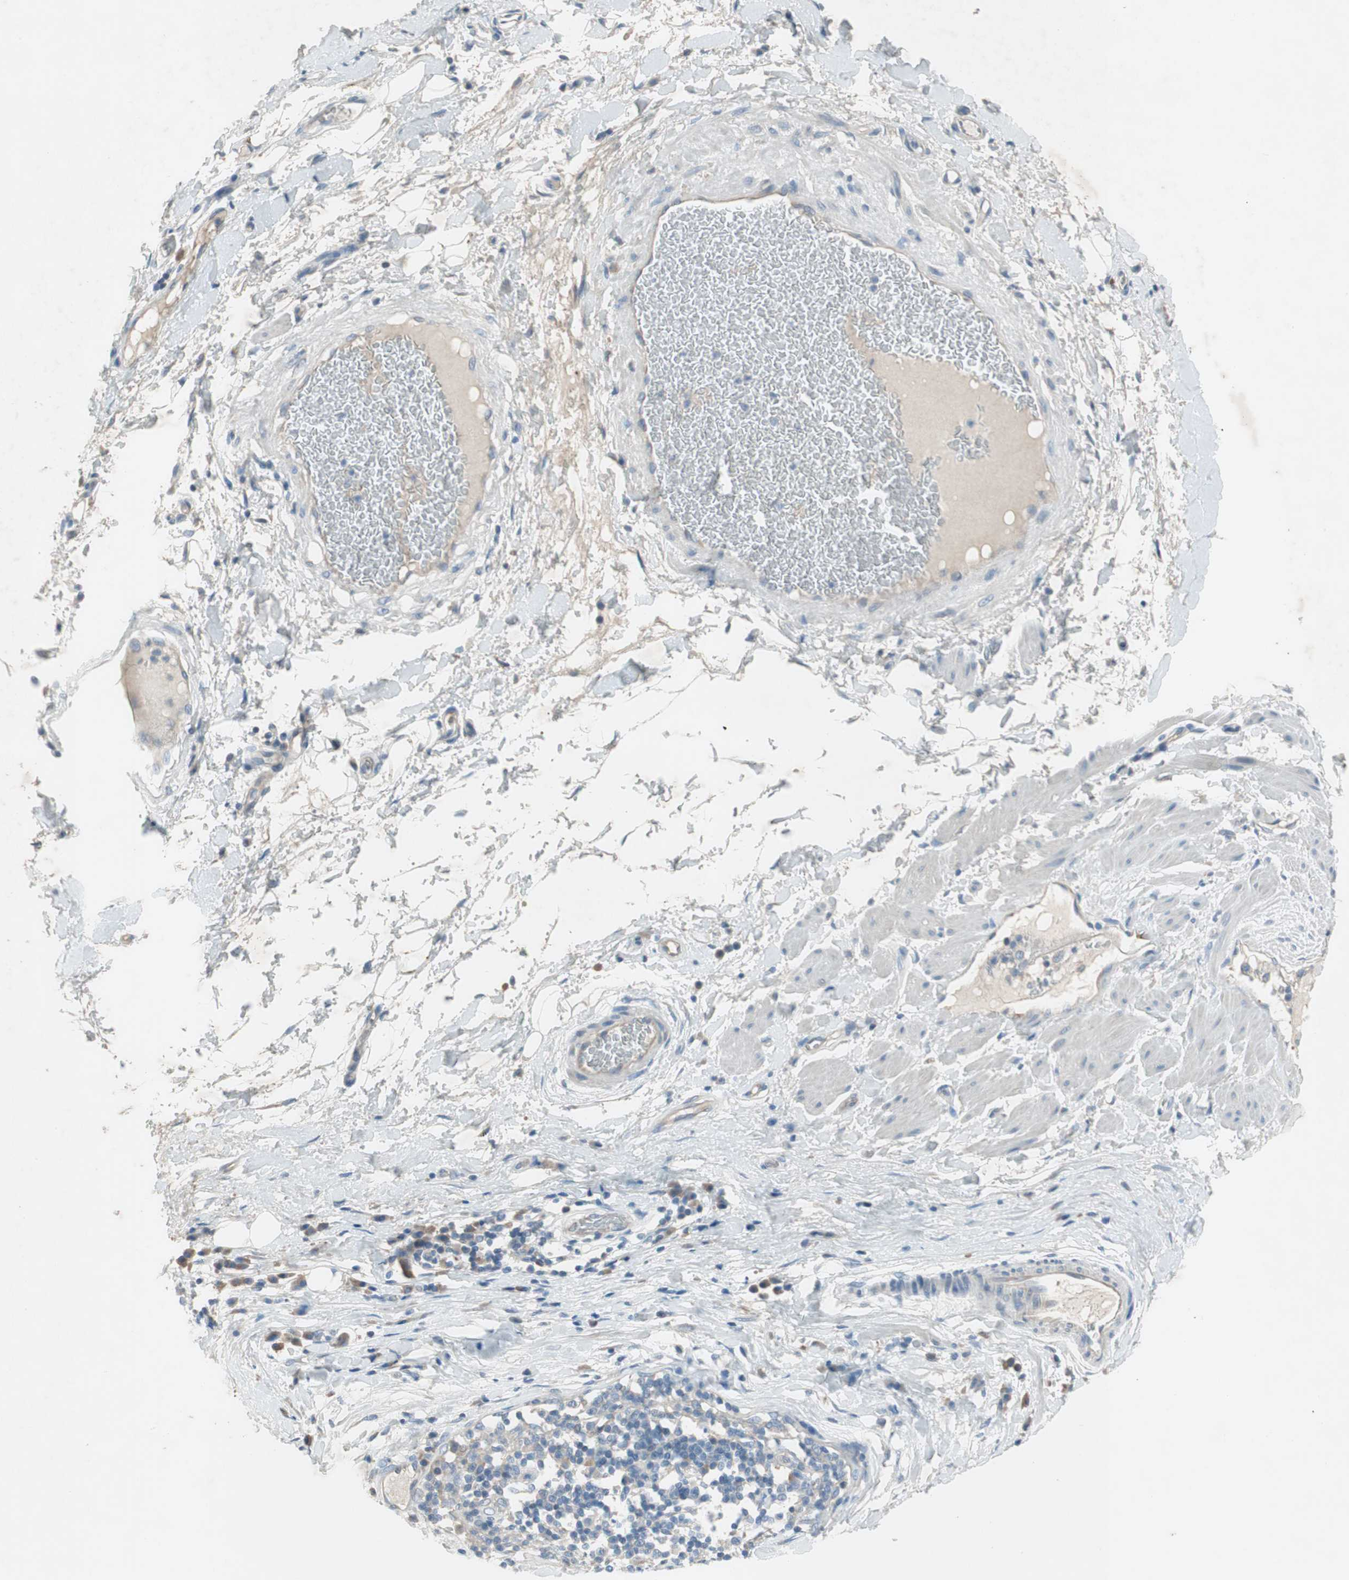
{"staining": {"intensity": "negative", "quantity": "none", "location": "none"}, "tissue": "adipose tissue", "cell_type": "Adipocytes", "image_type": "normal", "snomed": [{"axis": "morphology", "description": "Normal tissue, NOS"}, {"axis": "morphology", "description": "Adenocarcinoma, NOS"}, {"axis": "topography", "description": "Esophagus"}], "caption": "The IHC image has no significant expression in adipocytes of adipose tissue.", "gene": "PRRG4", "patient": {"sex": "male", "age": 62}}